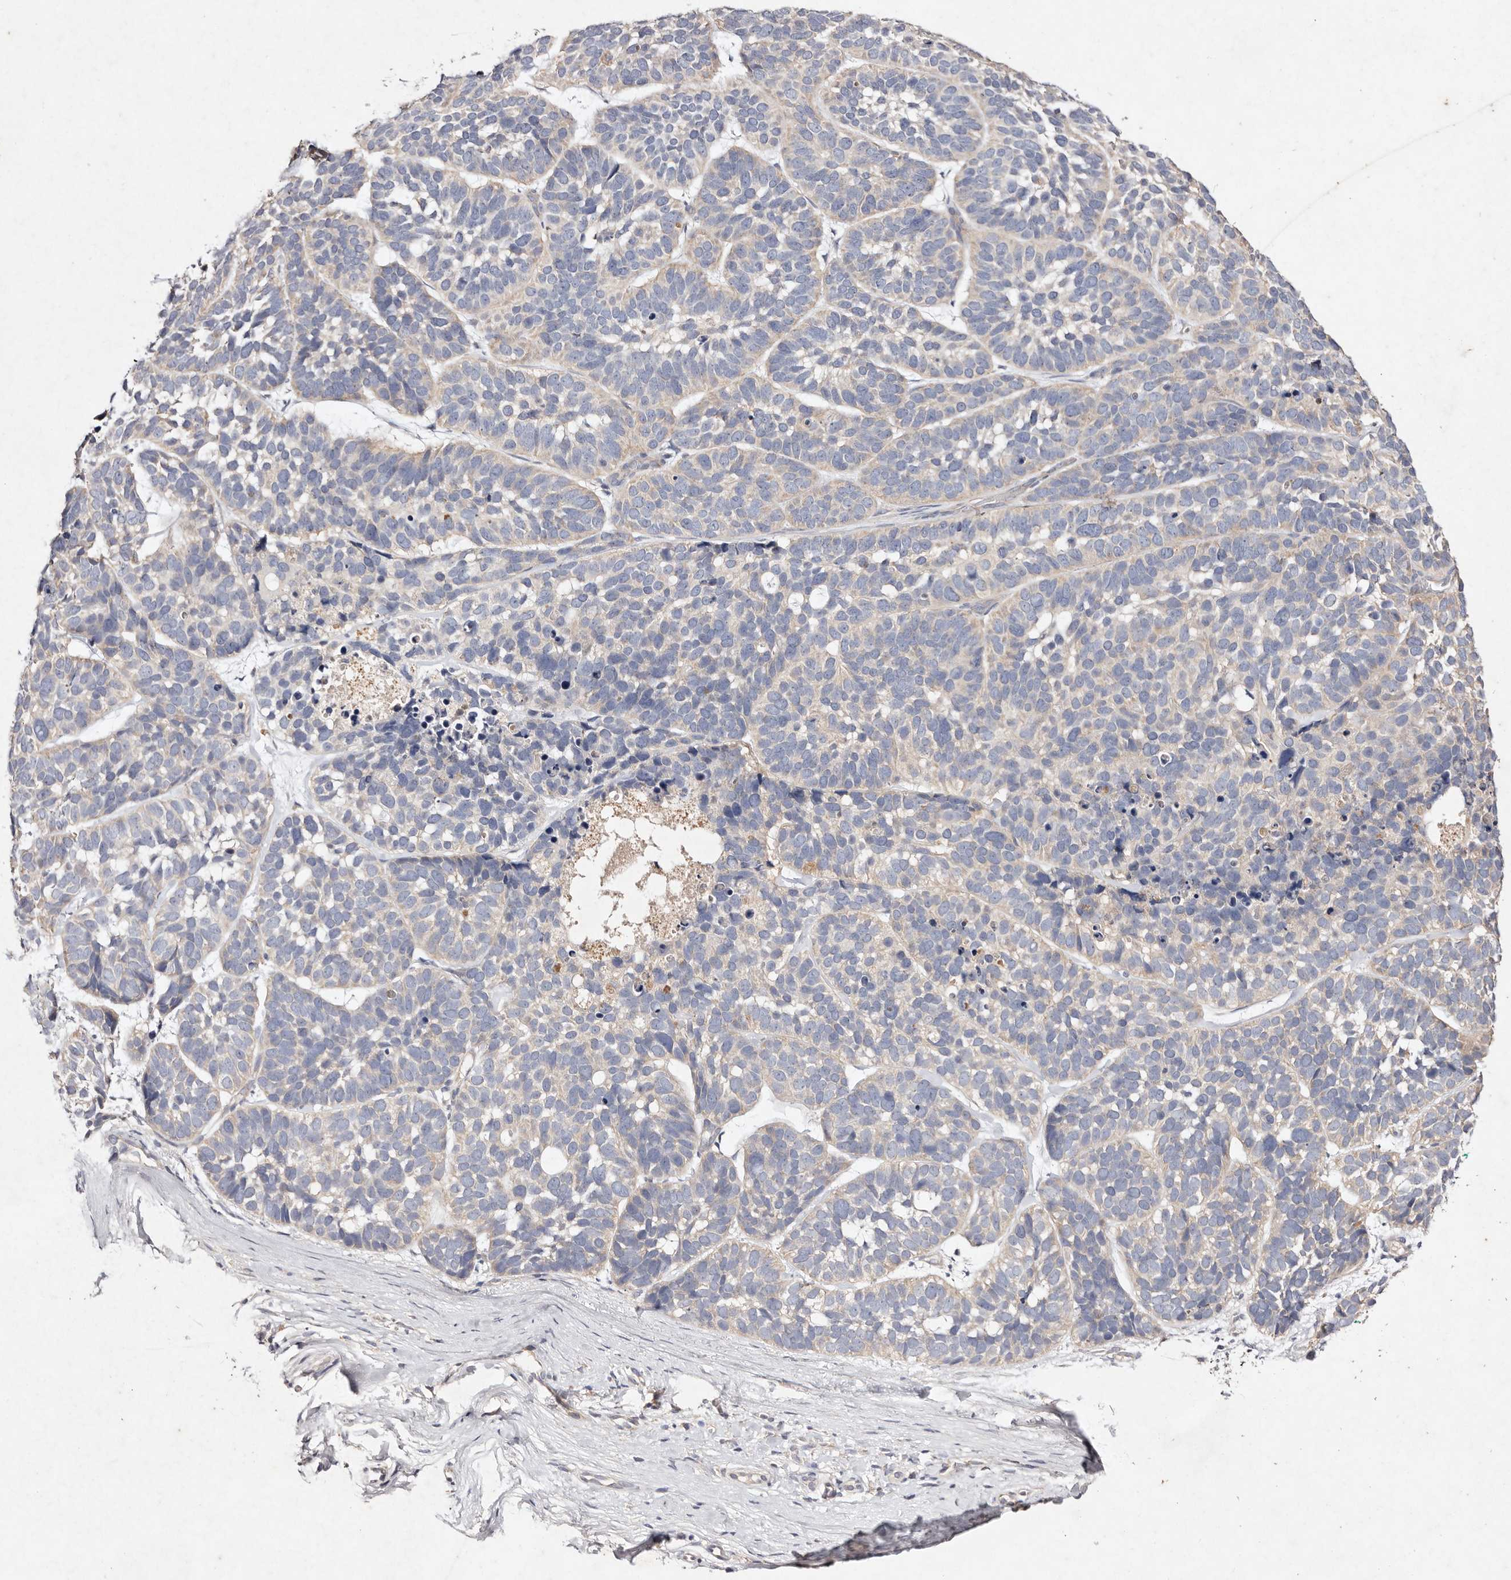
{"staining": {"intensity": "weak", "quantity": "<25%", "location": "cytoplasmic/membranous"}, "tissue": "skin cancer", "cell_type": "Tumor cells", "image_type": "cancer", "snomed": [{"axis": "morphology", "description": "Basal cell carcinoma"}, {"axis": "topography", "description": "Skin"}], "caption": "There is no significant staining in tumor cells of basal cell carcinoma (skin).", "gene": "TSC2", "patient": {"sex": "male", "age": 62}}